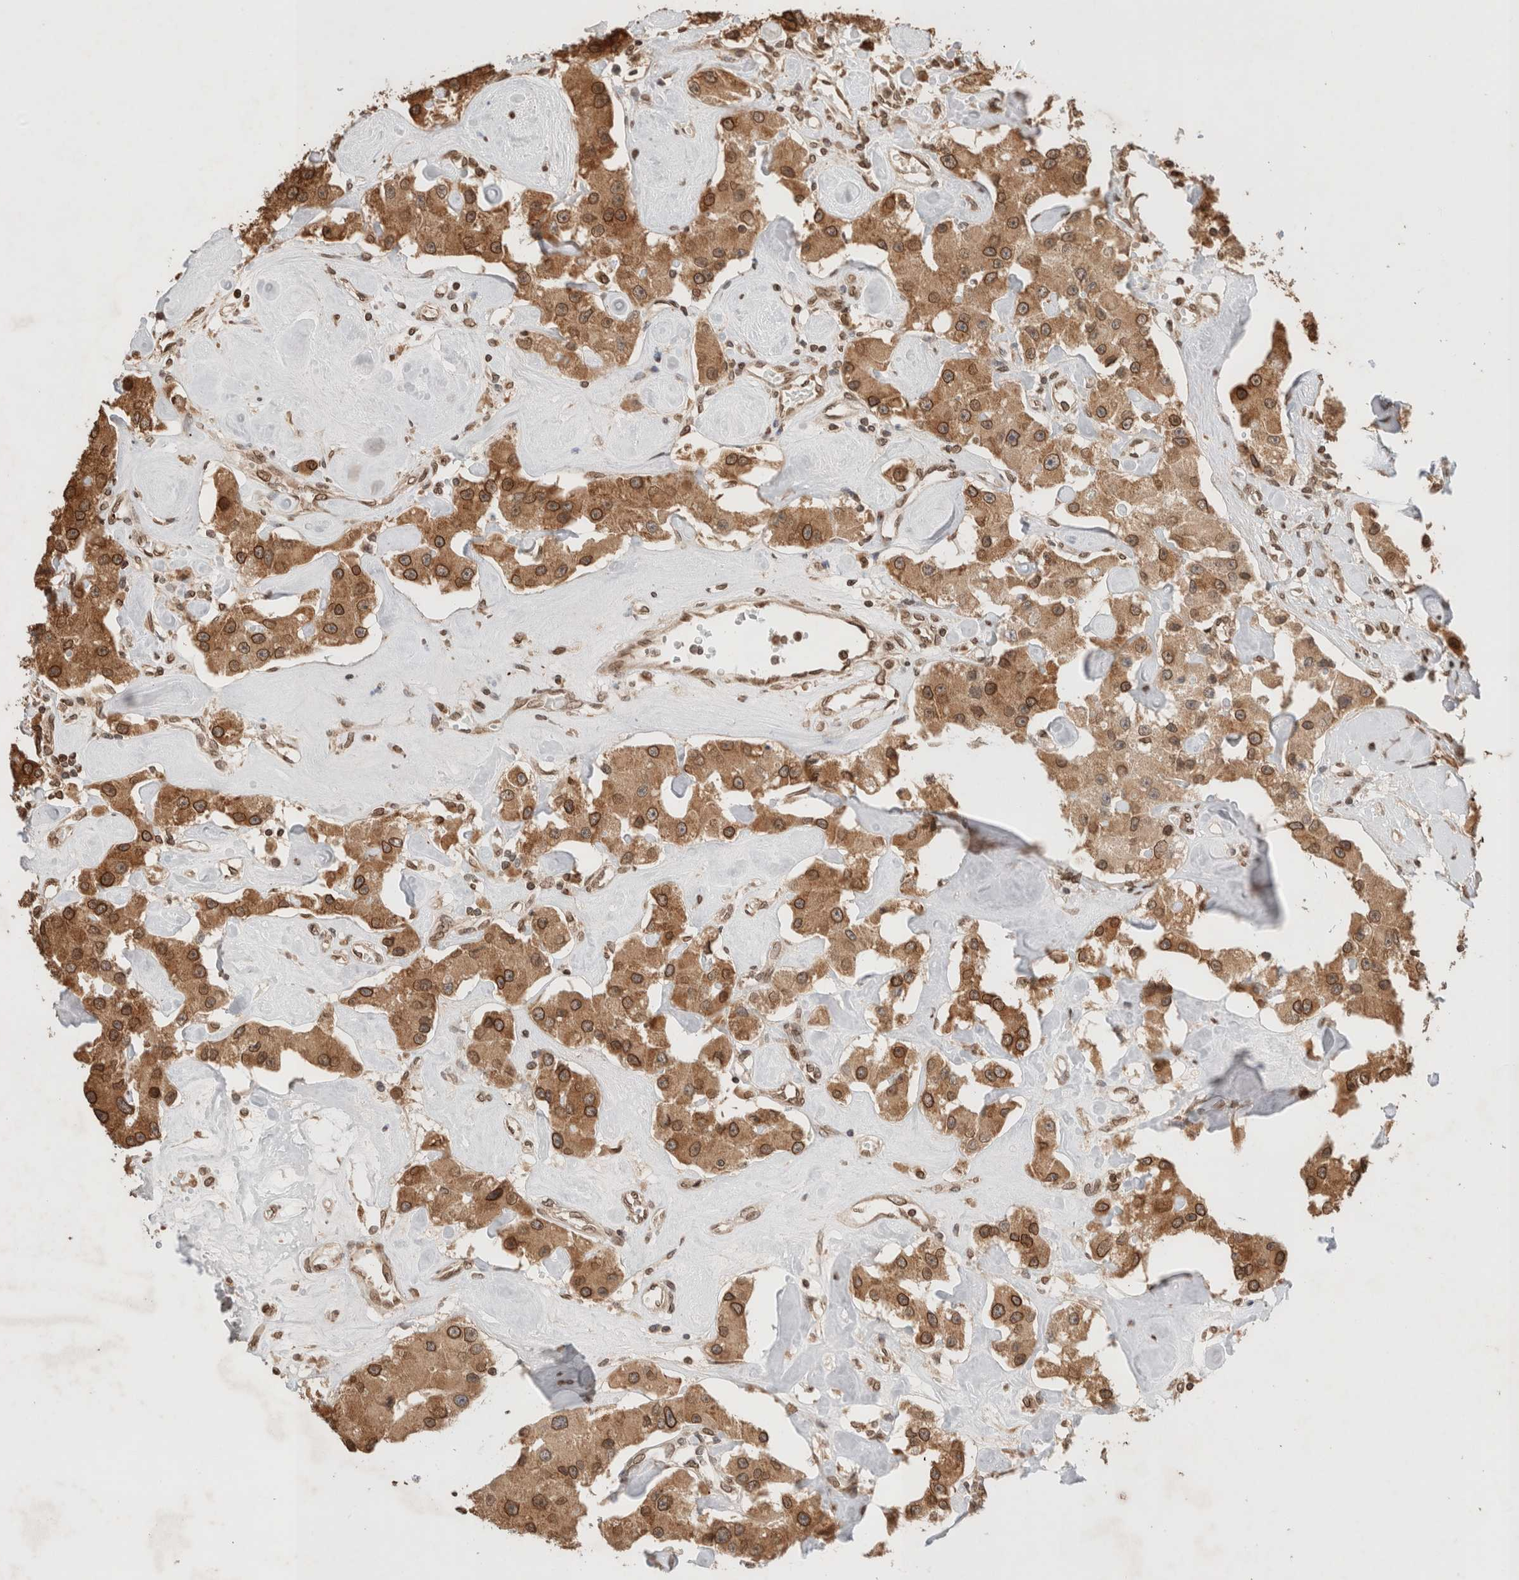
{"staining": {"intensity": "strong", "quantity": ">75%", "location": "cytoplasmic/membranous,nuclear"}, "tissue": "carcinoid", "cell_type": "Tumor cells", "image_type": "cancer", "snomed": [{"axis": "morphology", "description": "Carcinoid, malignant, NOS"}, {"axis": "topography", "description": "Pancreas"}], "caption": "Carcinoid stained for a protein reveals strong cytoplasmic/membranous and nuclear positivity in tumor cells.", "gene": "TPR", "patient": {"sex": "male", "age": 41}}